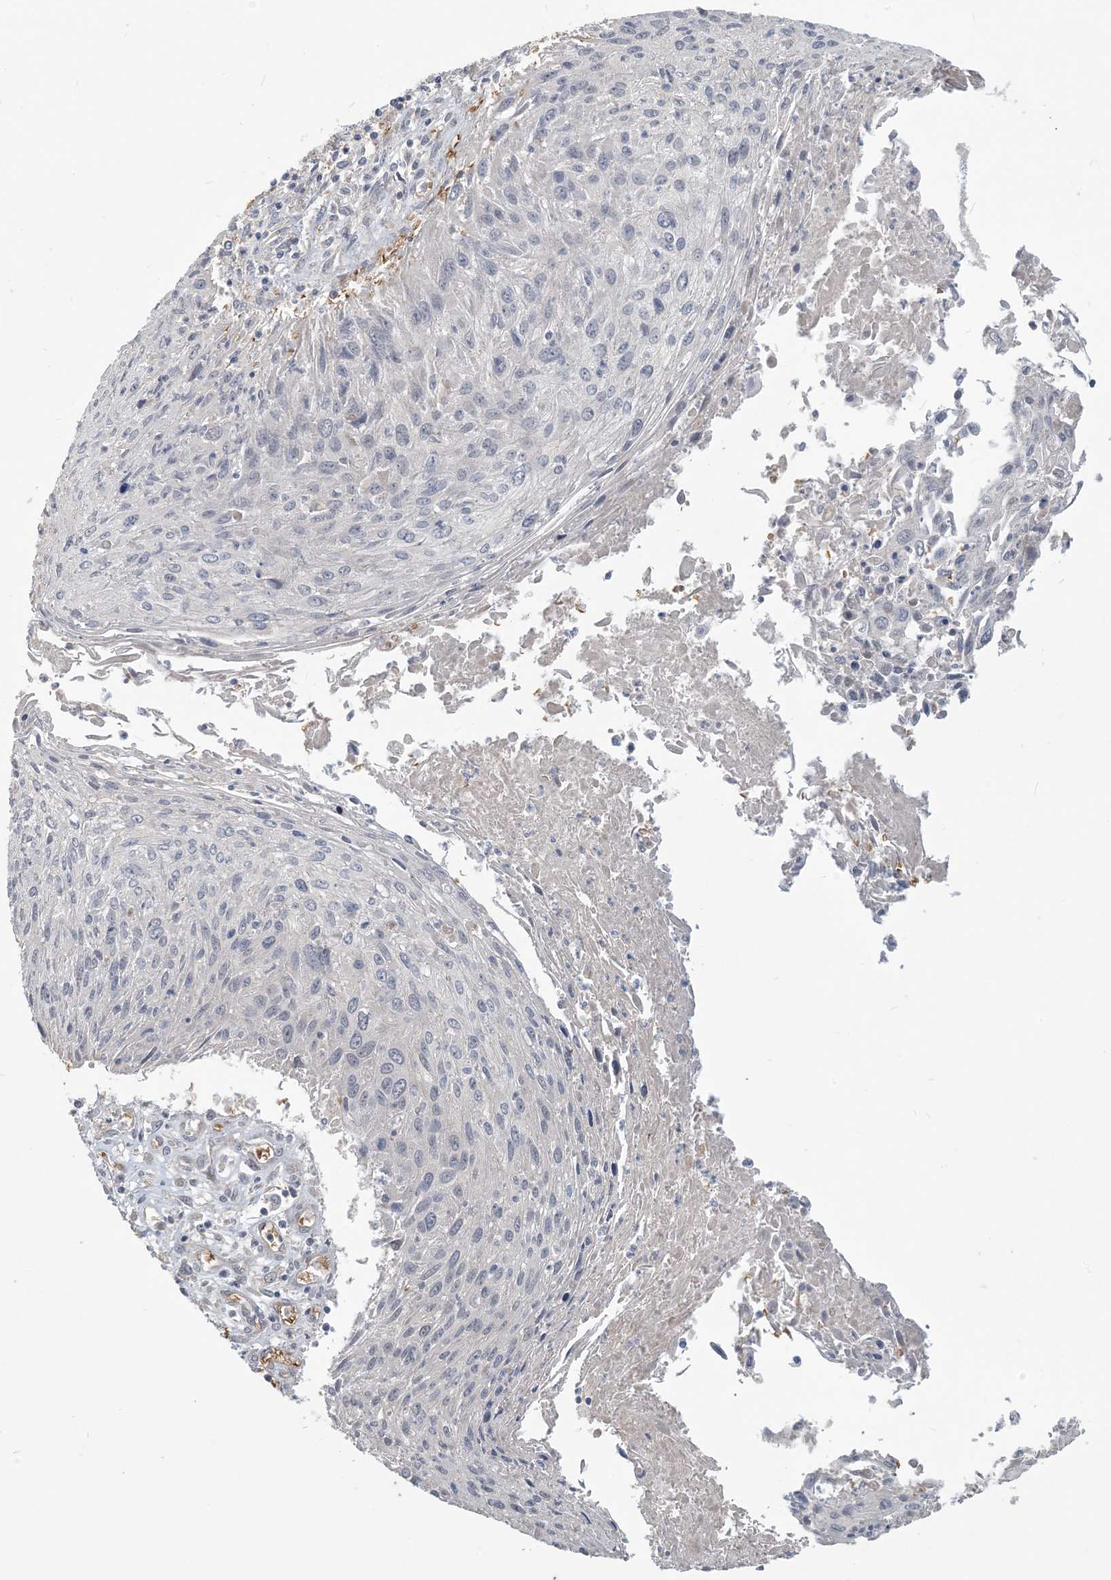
{"staining": {"intensity": "negative", "quantity": "none", "location": "none"}, "tissue": "cervical cancer", "cell_type": "Tumor cells", "image_type": "cancer", "snomed": [{"axis": "morphology", "description": "Squamous cell carcinoma, NOS"}, {"axis": "topography", "description": "Cervix"}], "caption": "Cervical squamous cell carcinoma was stained to show a protein in brown. There is no significant positivity in tumor cells.", "gene": "PUSL1", "patient": {"sex": "female", "age": 51}}